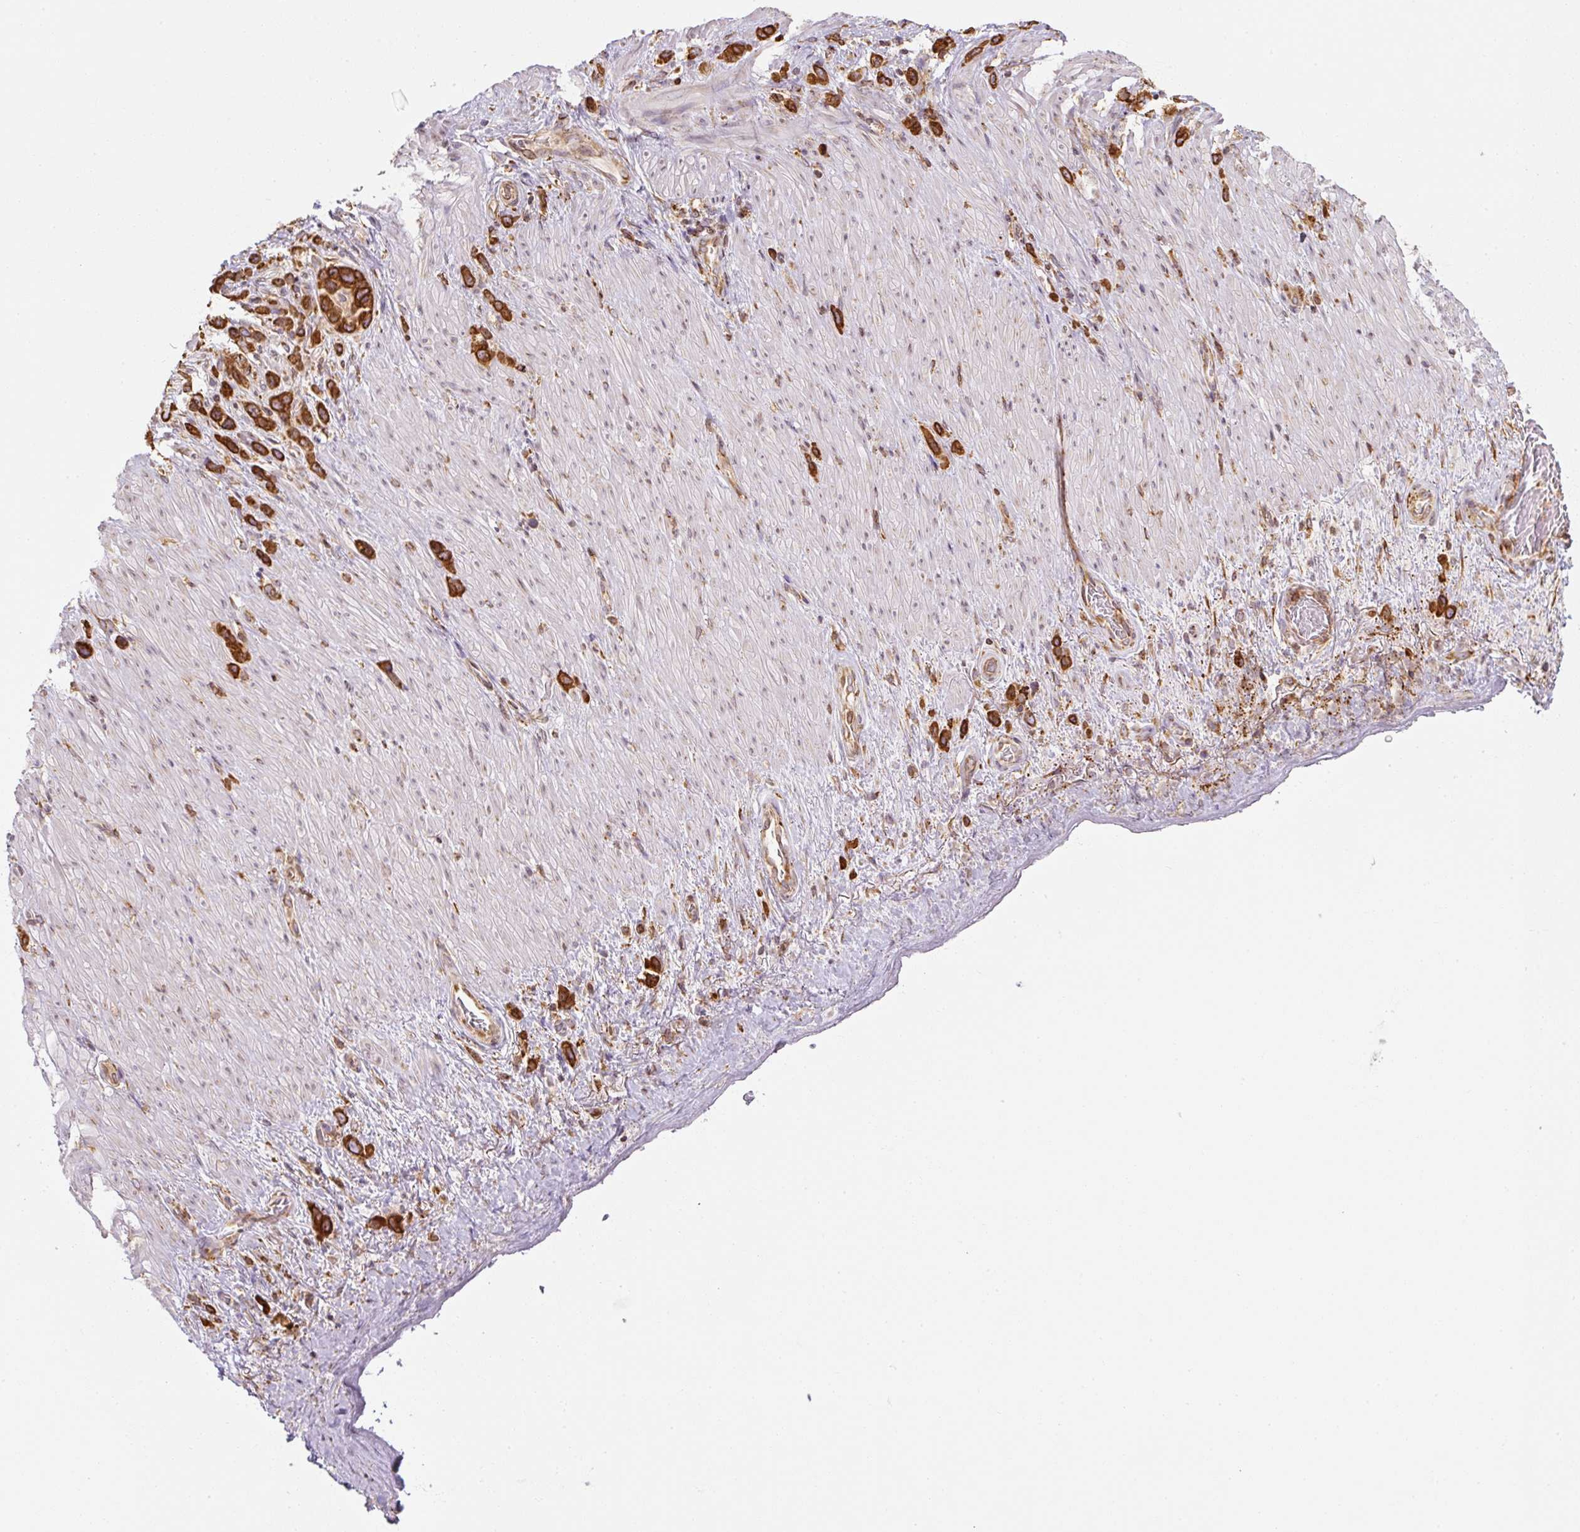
{"staining": {"intensity": "strong", "quantity": ">75%", "location": "cytoplasmic/membranous"}, "tissue": "stomach cancer", "cell_type": "Tumor cells", "image_type": "cancer", "snomed": [{"axis": "morphology", "description": "Adenocarcinoma, NOS"}, {"axis": "topography", "description": "Stomach"}], "caption": "High-magnification brightfield microscopy of adenocarcinoma (stomach) stained with DAB (3,3'-diaminobenzidine) (brown) and counterstained with hematoxylin (blue). tumor cells exhibit strong cytoplasmic/membranous expression is appreciated in approximately>75% of cells. Immunohistochemistry (ihc) stains the protein of interest in brown and the nuclei are stained blue.", "gene": "PRKCSH", "patient": {"sex": "female", "age": 65}}